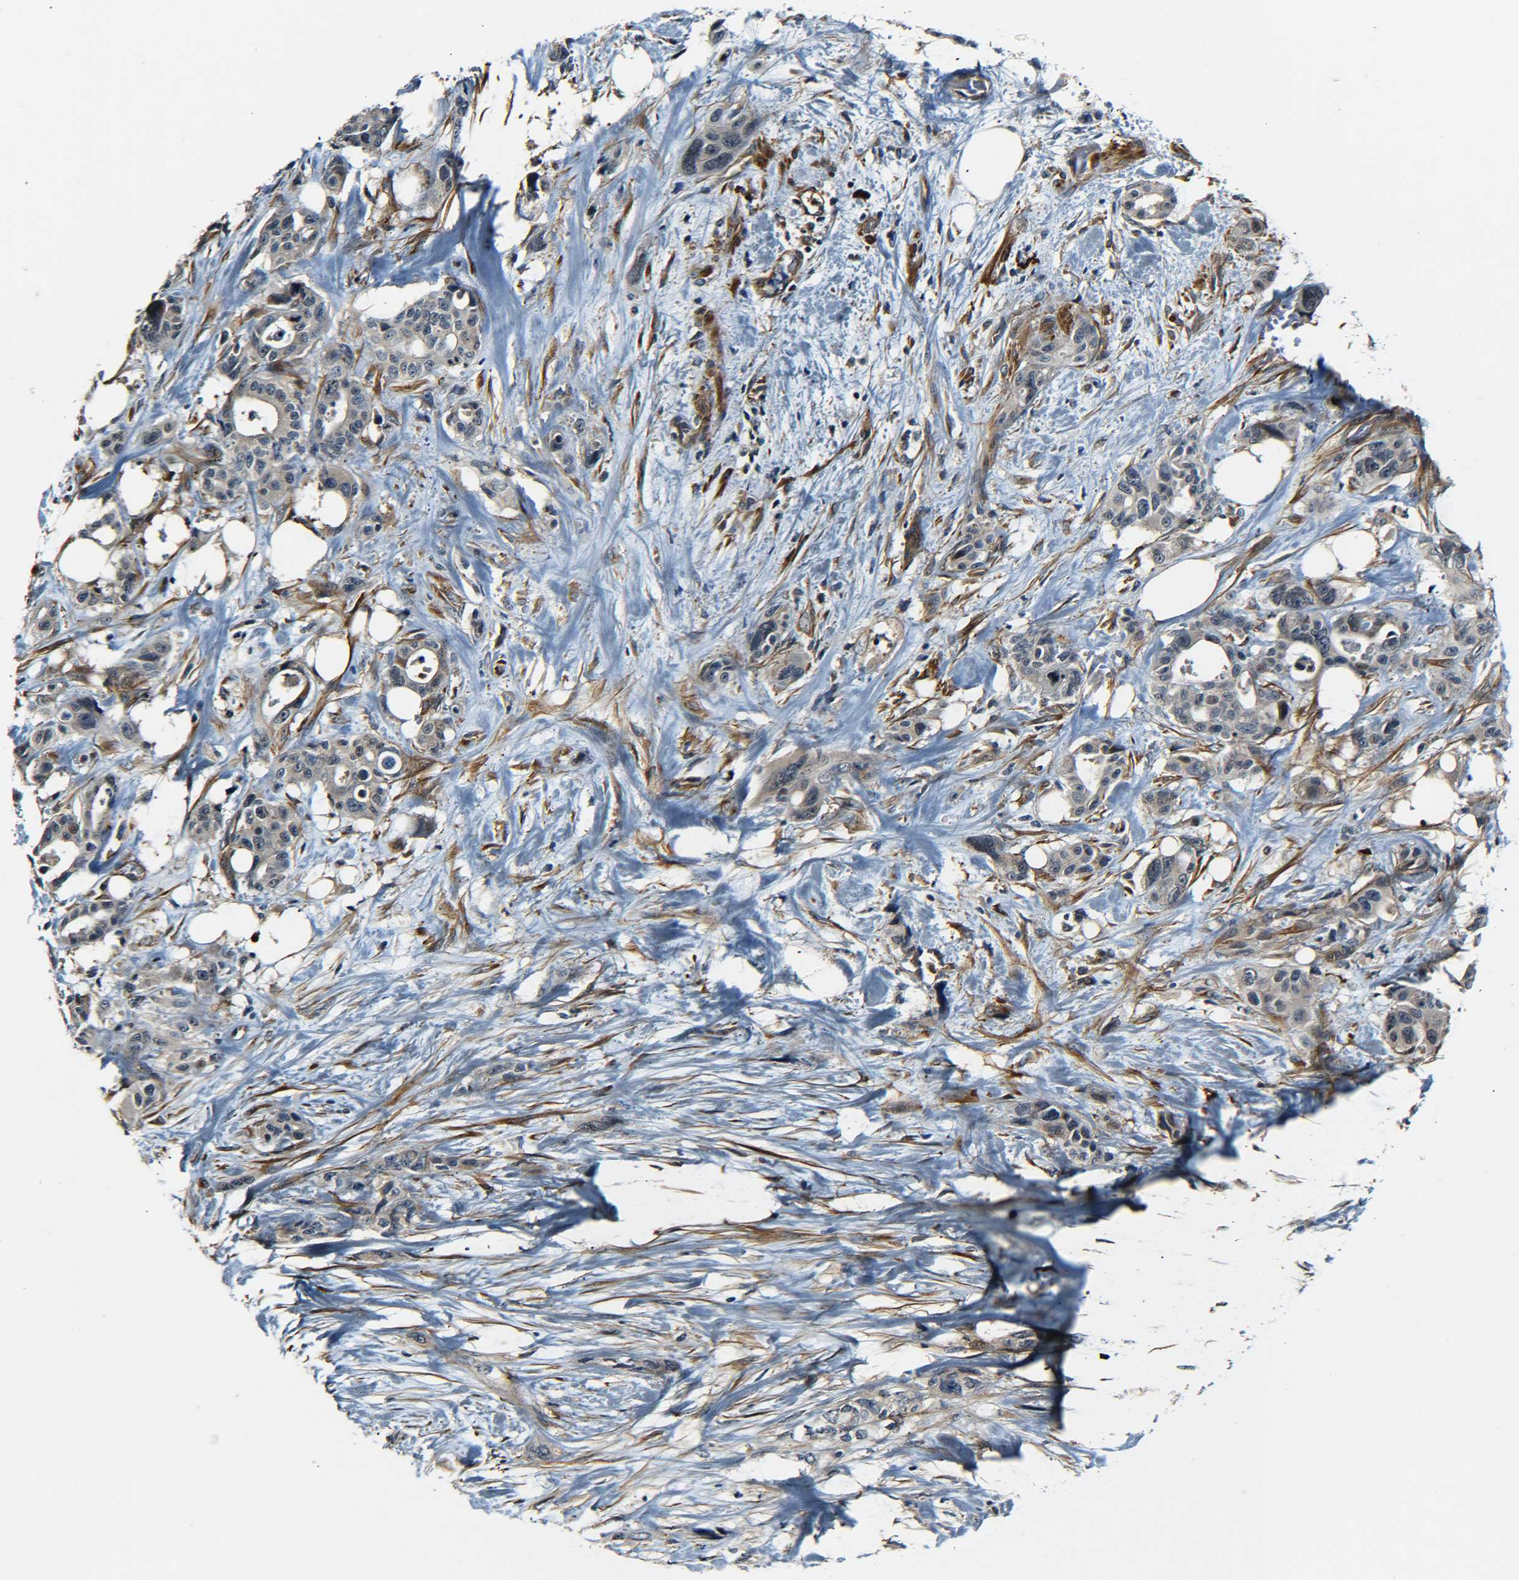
{"staining": {"intensity": "weak", "quantity": "<25%", "location": "cytoplasmic/membranous"}, "tissue": "pancreatic cancer", "cell_type": "Tumor cells", "image_type": "cancer", "snomed": [{"axis": "morphology", "description": "Adenocarcinoma, NOS"}, {"axis": "topography", "description": "Pancreas"}], "caption": "Protein analysis of pancreatic adenocarcinoma exhibits no significant expression in tumor cells.", "gene": "MEIS1", "patient": {"sex": "male", "age": 46}}